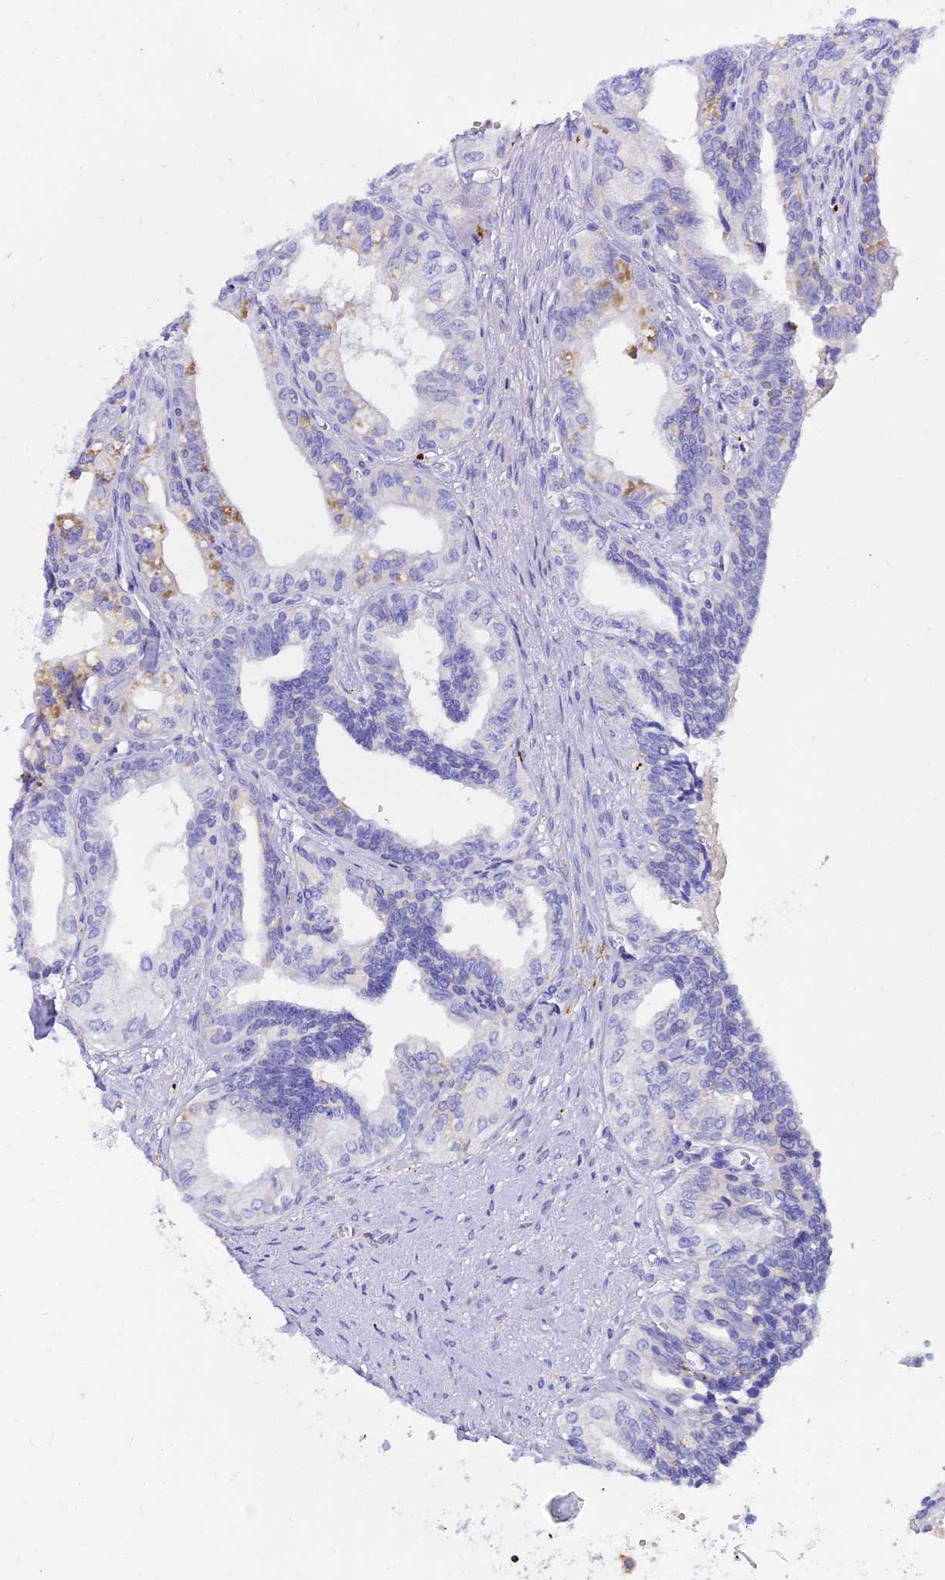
{"staining": {"intensity": "negative", "quantity": "none", "location": "none"}, "tissue": "seminal vesicle", "cell_type": "Glandular cells", "image_type": "normal", "snomed": [{"axis": "morphology", "description": "Normal tissue, NOS"}, {"axis": "topography", "description": "Seminal veicle"}], "caption": "This image is of unremarkable seminal vesicle stained with immunohistochemistry (IHC) to label a protein in brown with the nuclei are counter-stained blue. There is no staining in glandular cells.", "gene": "ARL8A", "patient": {"sex": "male", "age": 67}}